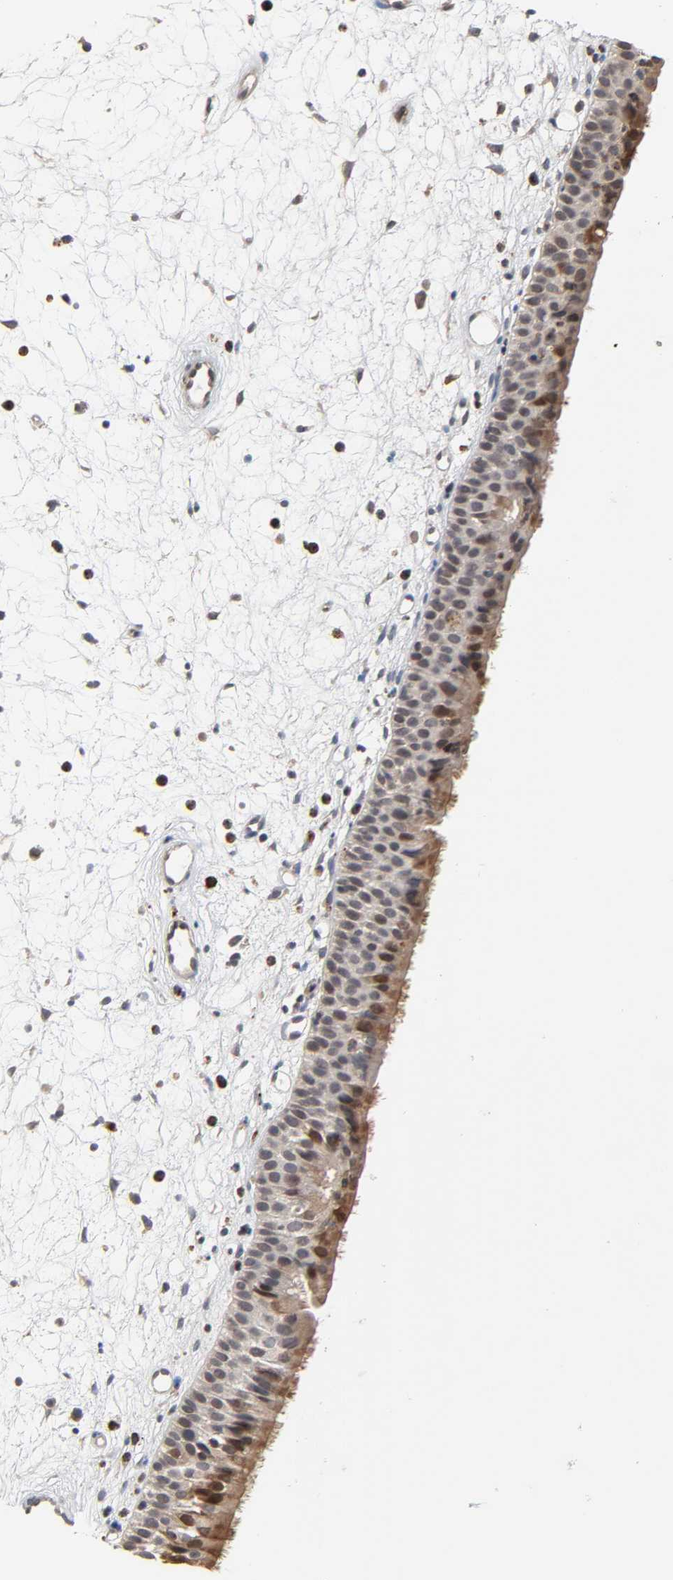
{"staining": {"intensity": "moderate", "quantity": ">75%", "location": "cytoplasmic/membranous,nuclear"}, "tissue": "nasopharynx", "cell_type": "Respiratory epithelial cells", "image_type": "normal", "snomed": [{"axis": "morphology", "description": "Normal tissue, NOS"}, {"axis": "topography", "description": "Nasopharynx"}], "caption": "Brown immunohistochemical staining in benign human nasopharynx shows moderate cytoplasmic/membranous,nuclear positivity in about >75% of respiratory epithelial cells.", "gene": "CCDC175", "patient": {"sex": "female", "age": 54}}